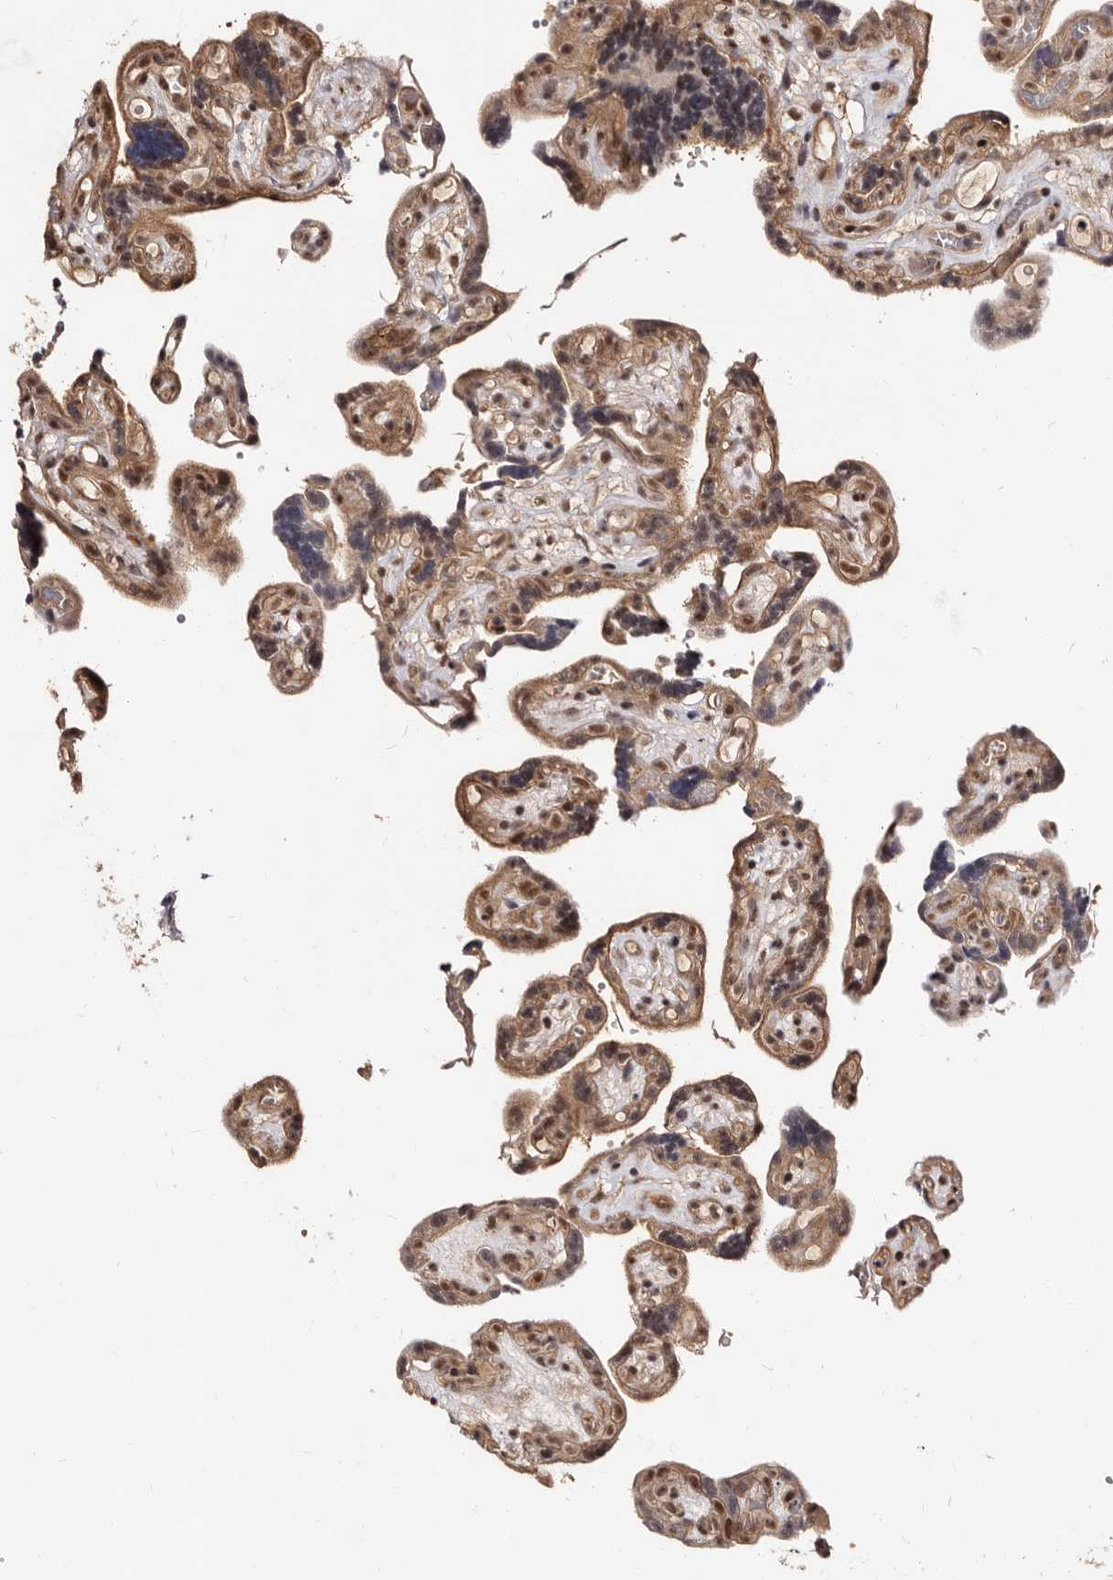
{"staining": {"intensity": "moderate", "quantity": ">75%", "location": "nuclear"}, "tissue": "placenta", "cell_type": "Decidual cells", "image_type": "normal", "snomed": [{"axis": "morphology", "description": "Normal tissue, NOS"}, {"axis": "topography", "description": "Placenta"}], "caption": "Placenta stained for a protein (brown) exhibits moderate nuclear positive expression in about >75% of decidual cells.", "gene": "TBC1D22B", "patient": {"sex": "female", "age": 30}}